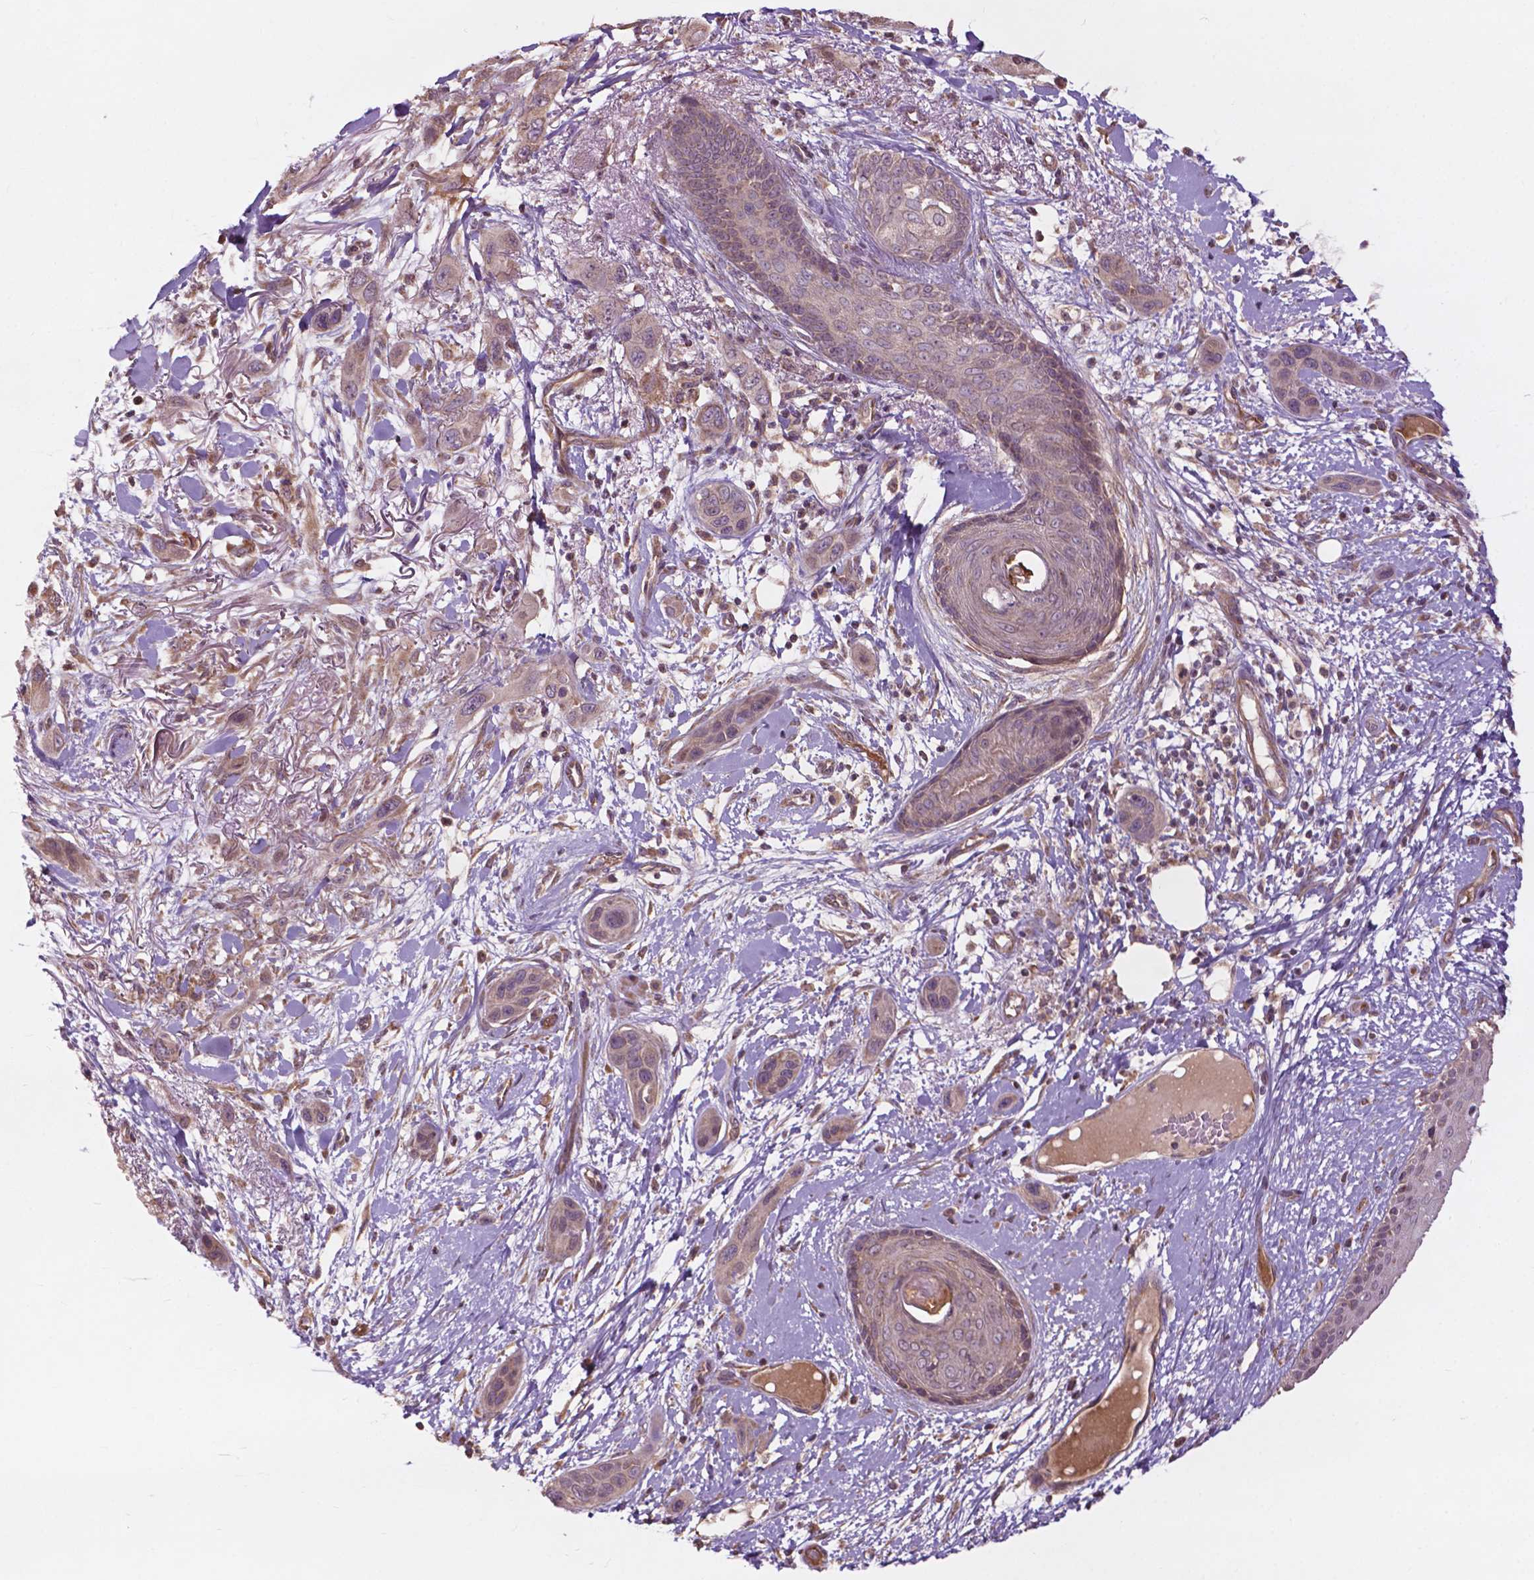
{"staining": {"intensity": "negative", "quantity": "none", "location": "none"}, "tissue": "skin cancer", "cell_type": "Tumor cells", "image_type": "cancer", "snomed": [{"axis": "morphology", "description": "Squamous cell carcinoma, NOS"}, {"axis": "topography", "description": "Skin"}], "caption": "Tumor cells are negative for protein expression in human squamous cell carcinoma (skin).", "gene": "CDC42BPA", "patient": {"sex": "male", "age": 79}}